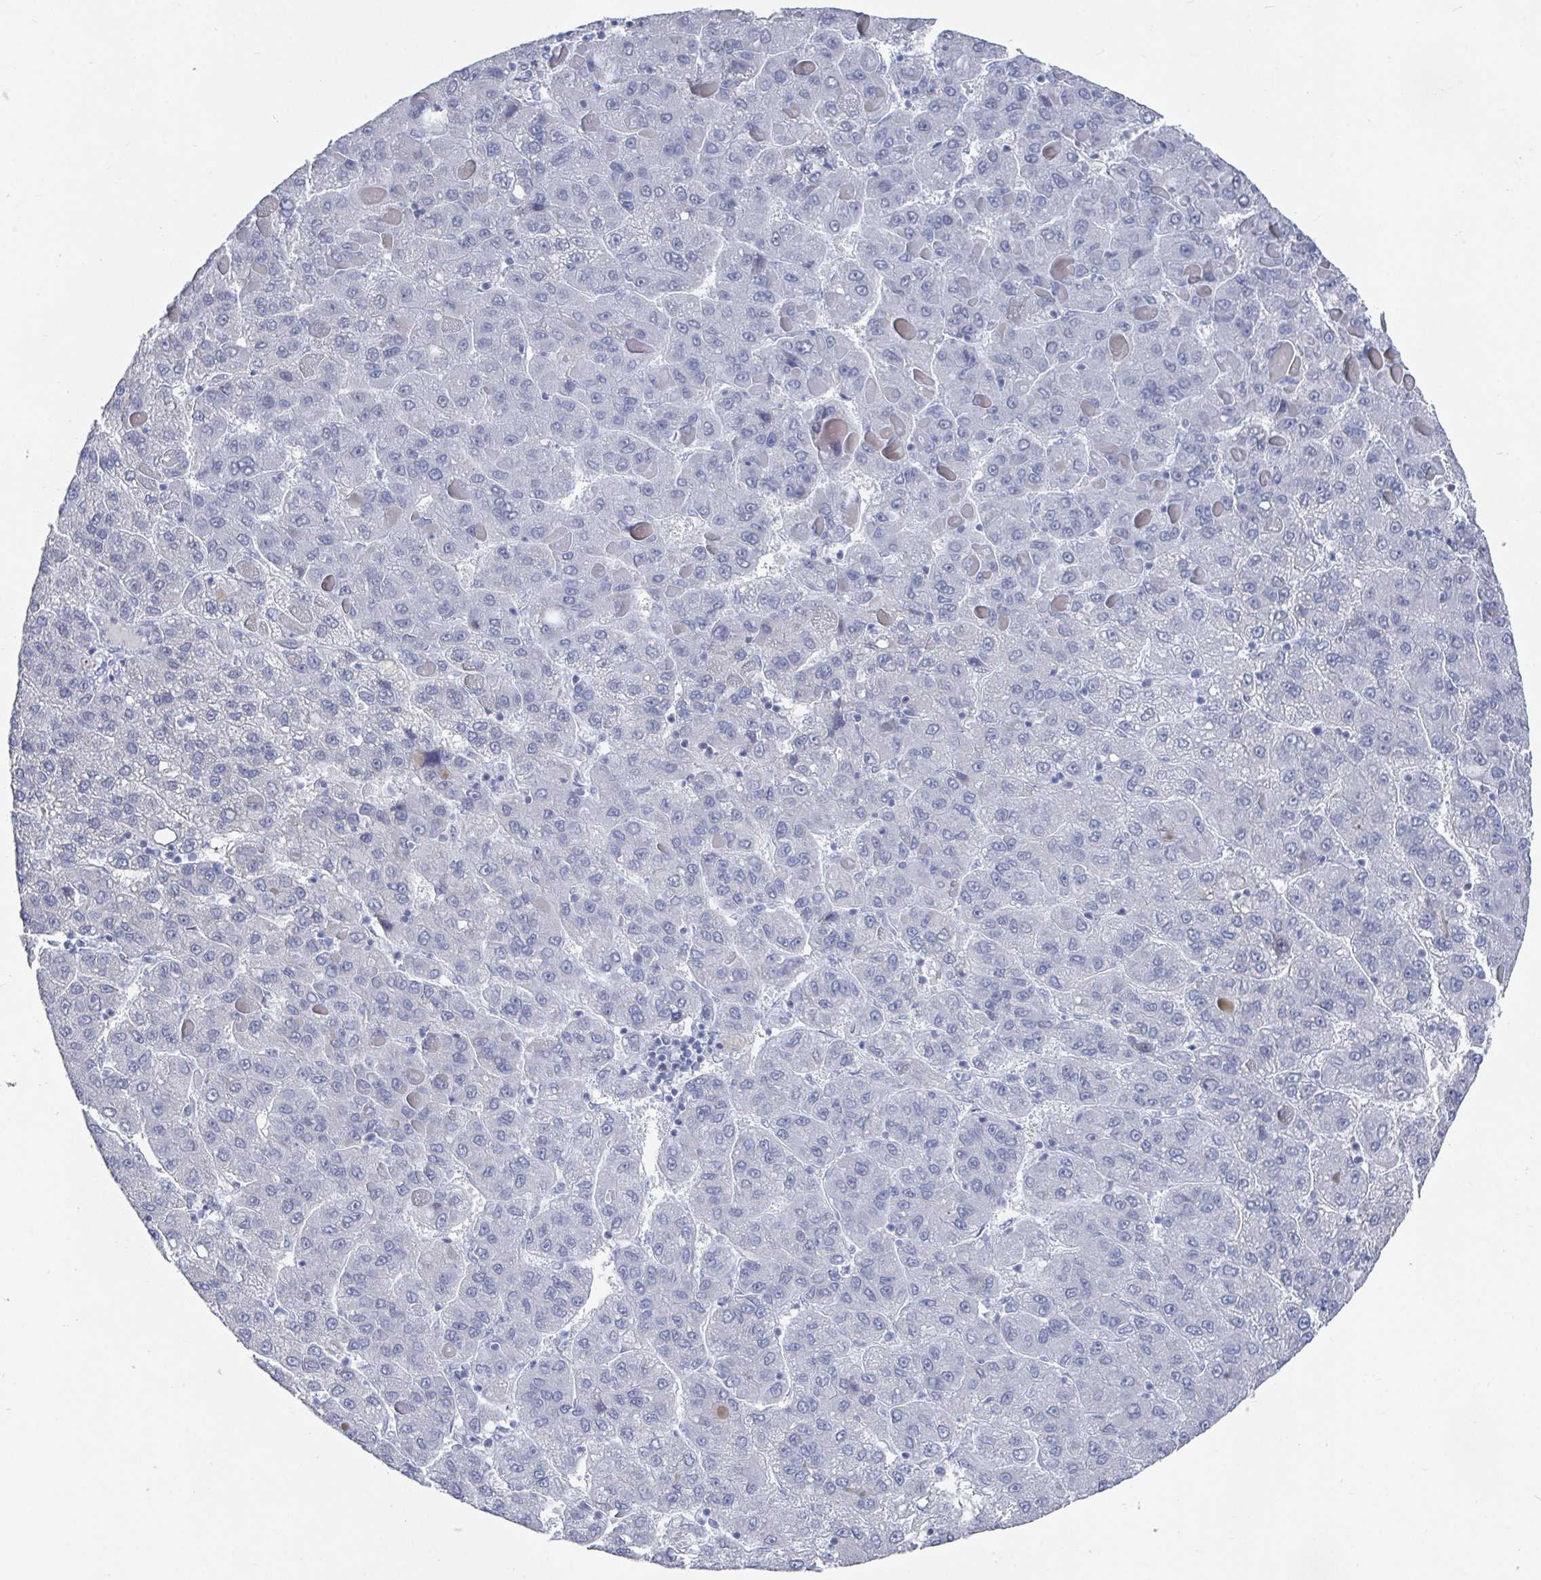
{"staining": {"intensity": "negative", "quantity": "none", "location": "none"}, "tissue": "liver cancer", "cell_type": "Tumor cells", "image_type": "cancer", "snomed": [{"axis": "morphology", "description": "Carcinoma, Hepatocellular, NOS"}, {"axis": "topography", "description": "Liver"}], "caption": "Immunohistochemistry (IHC) image of human liver cancer (hepatocellular carcinoma) stained for a protein (brown), which reveals no expression in tumor cells.", "gene": "CAMKV", "patient": {"sex": "female", "age": 82}}